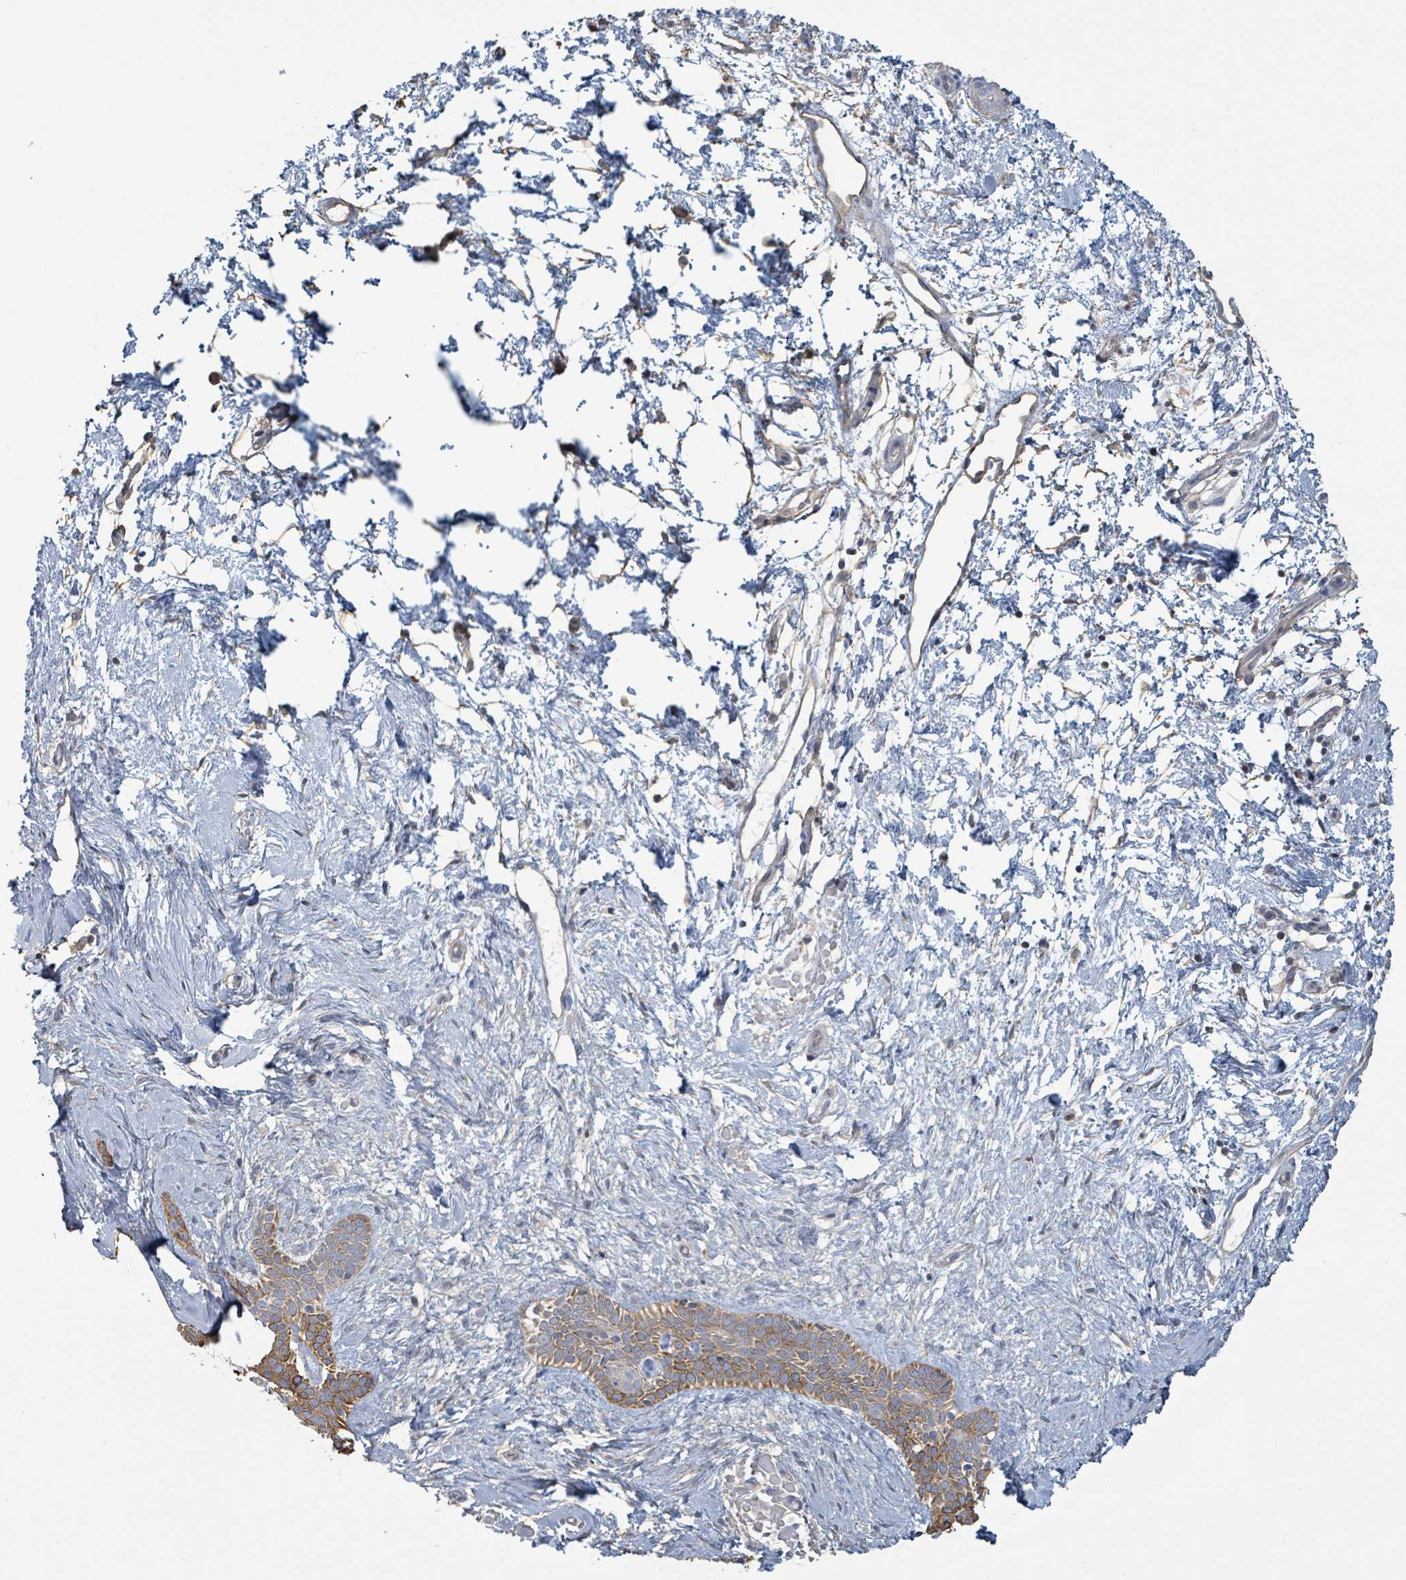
{"staining": {"intensity": "moderate", "quantity": ">75%", "location": "cytoplasmic/membranous"}, "tissue": "skin cancer", "cell_type": "Tumor cells", "image_type": "cancer", "snomed": [{"axis": "morphology", "description": "Basal cell carcinoma"}, {"axis": "topography", "description": "Skin"}], "caption": "Protein expression analysis of human basal cell carcinoma (skin) reveals moderate cytoplasmic/membranous positivity in approximately >75% of tumor cells. (DAB (3,3'-diaminobenzidine) IHC, brown staining for protein, blue staining for nuclei).", "gene": "COL13A1", "patient": {"sex": "male", "age": 78}}